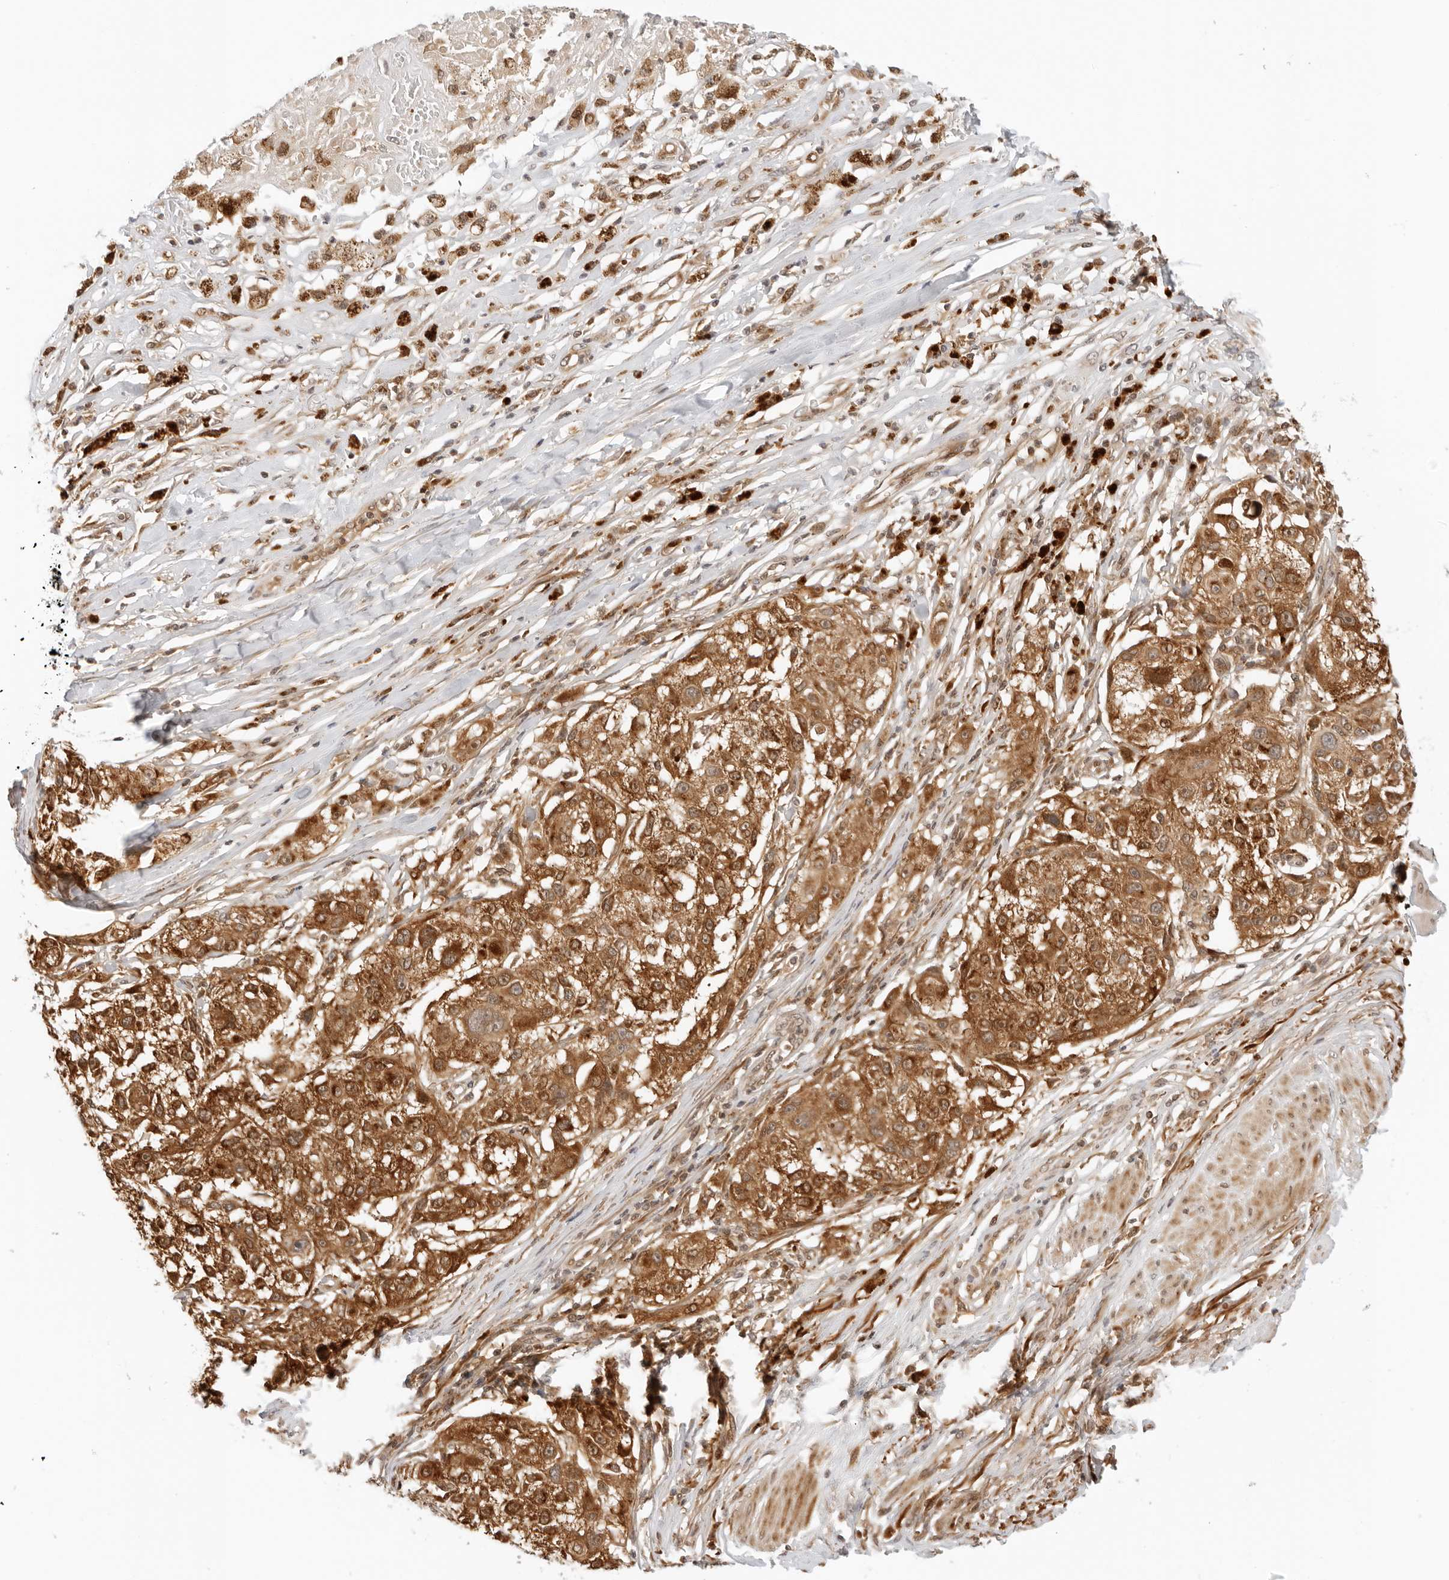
{"staining": {"intensity": "strong", "quantity": ">75%", "location": "cytoplasmic/membranous"}, "tissue": "melanoma", "cell_type": "Tumor cells", "image_type": "cancer", "snomed": [{"axis": "morphology", "description": "Necrosis, NOS"}, {"axis": "morphology", "description": "Malignant melanoma, NOS"}, {"axis": "topography", "description": "Skin"}], "caption": "The photomicrograph exhibits immunohistochemical staining of malignant melanoma. There is strong cytoplasmic/membranous expression is seen in about >75% of tumor cells.", "gene": "RC3H1", "patient": {"sex": "female", "age": 87}}